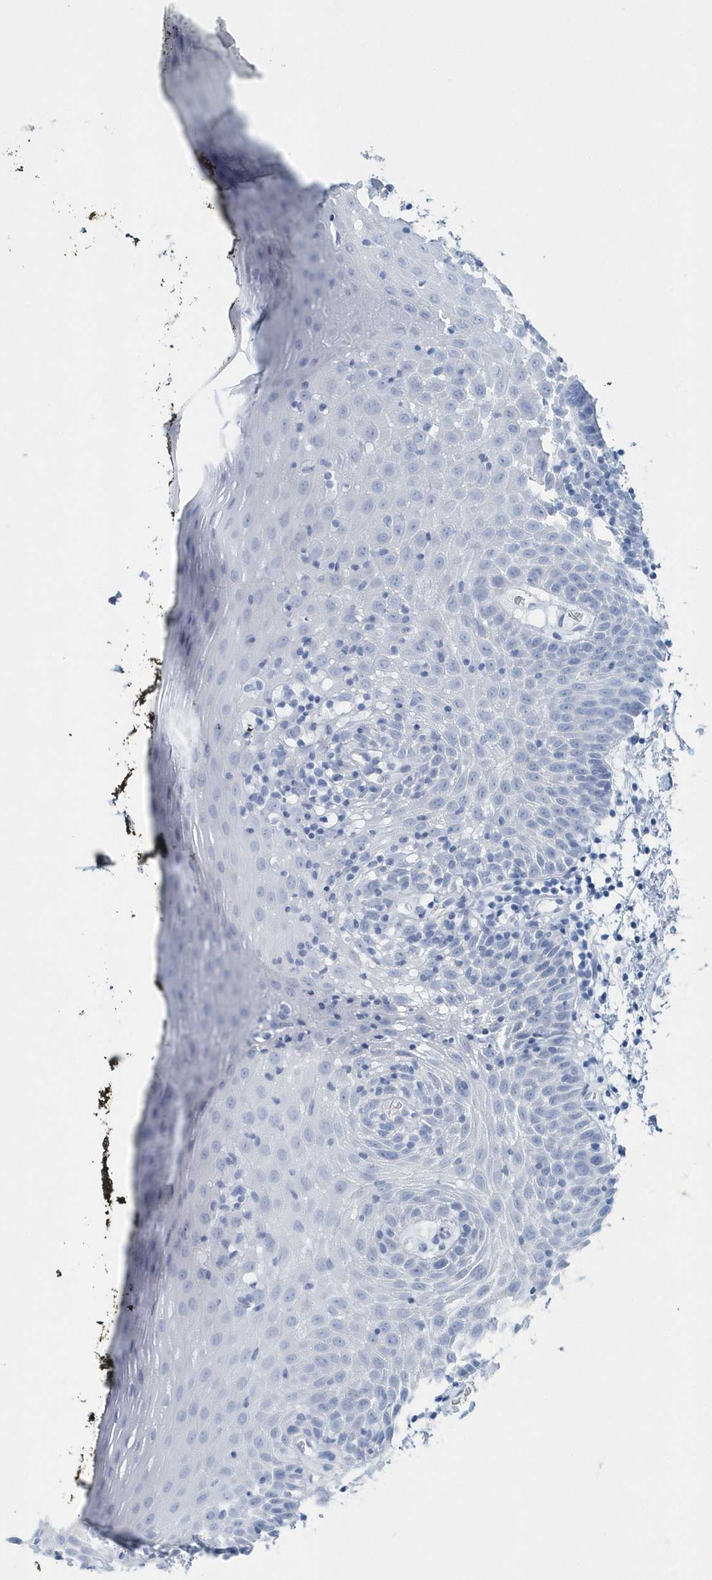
{"staining": {"intensity": "negative", "quantity": "none", "location": "none"}, "tissue": "oral mucosa", "cell_type": "Squamous epithelial cells", "image_type": "normal", "snomed": [{"axis": "morphology", "description": "Normal tissue, NOS"}, {"axis": "topography", "description": "Oral tissue"}], "caption": "The image reveals no significant positivity in squamous epithelial cells of oral mucosa.", "gene": "PTPRO", "patient": {"sex": "male", "age": 74}}